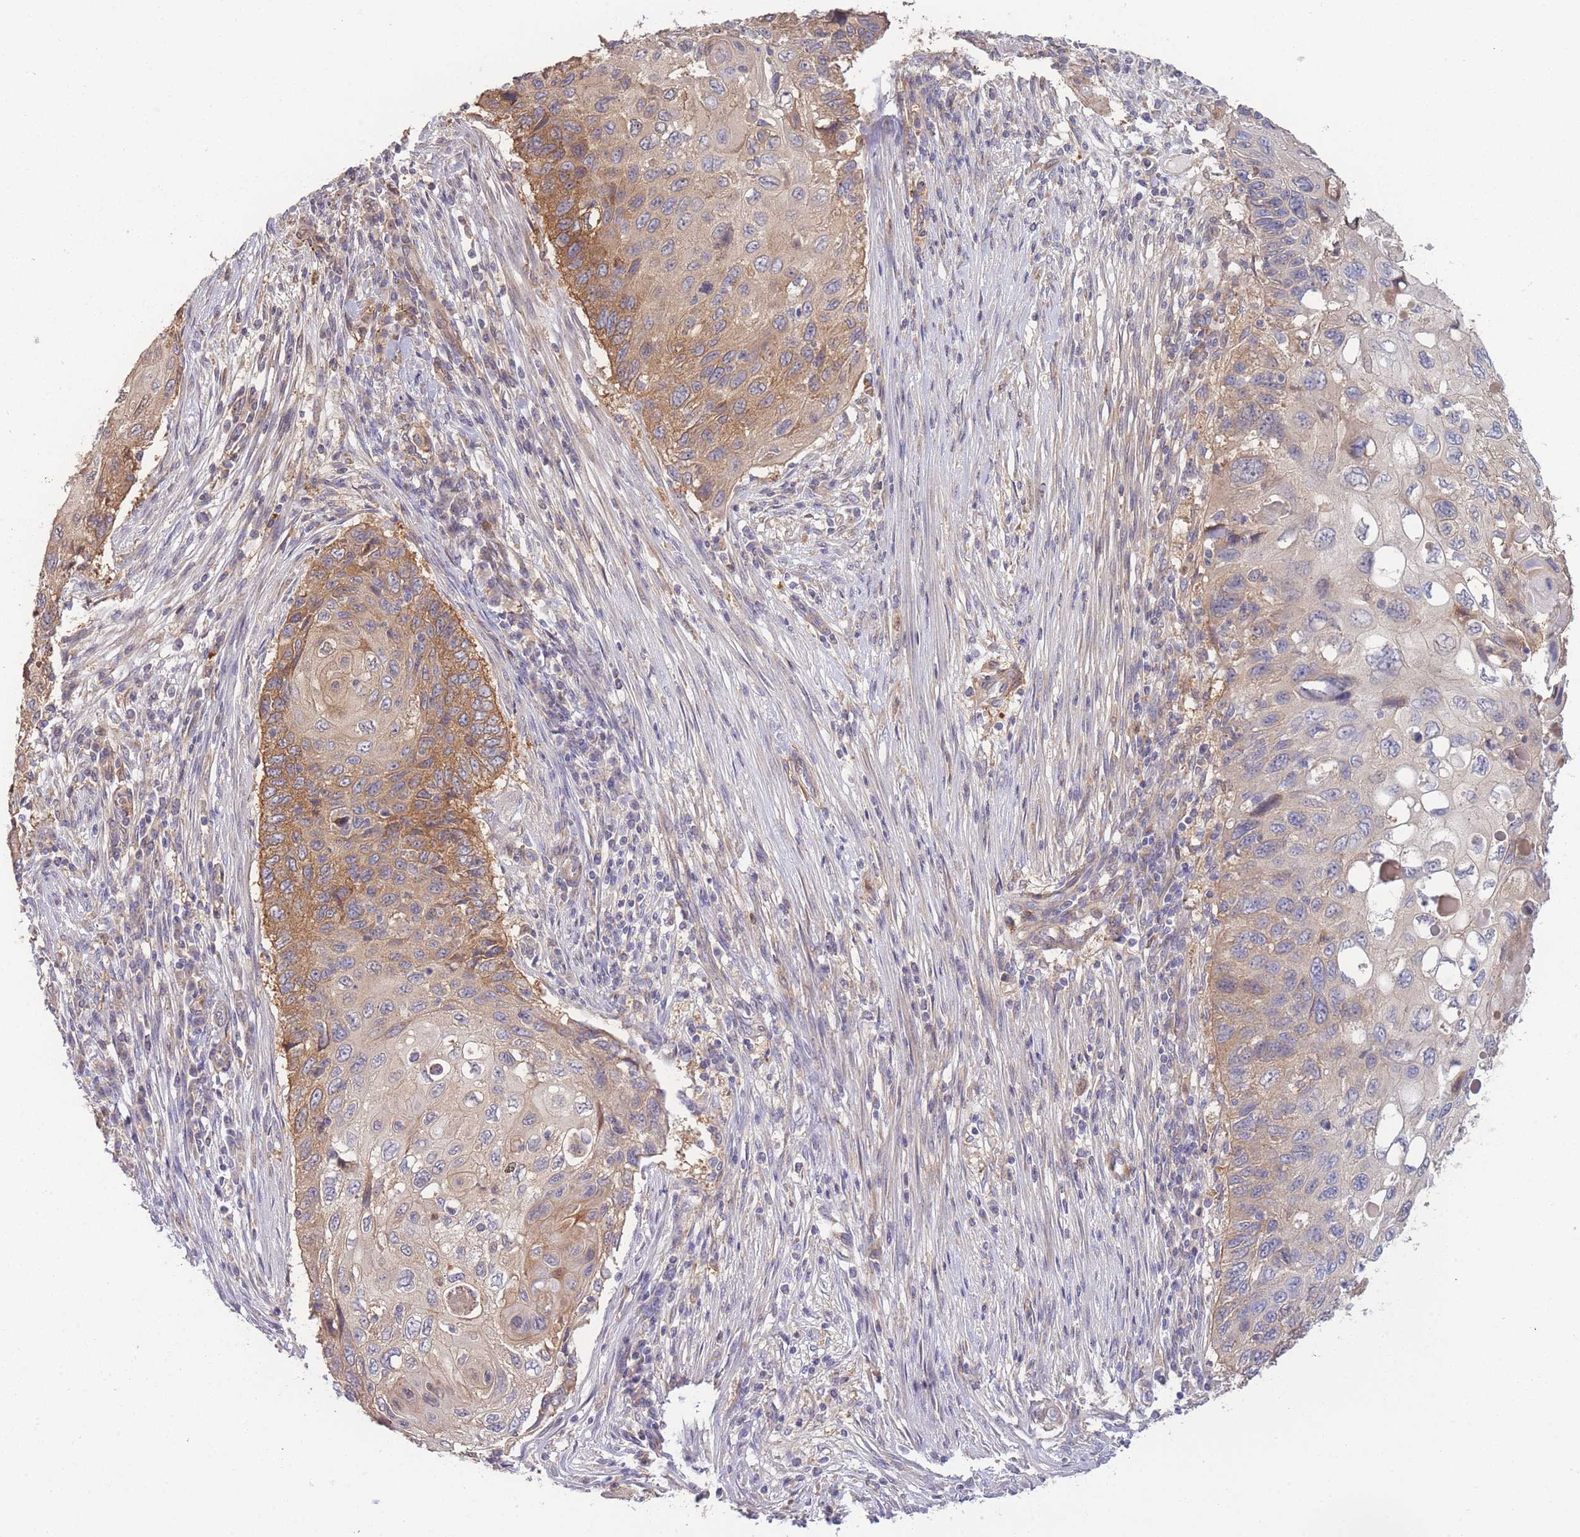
{"staining": {"intensity": "moderate", "quantity": "25%-75%", "location": "cytoplasmic/membranous"}, "tissue": "cervical cancer", "cell_type": "Tumor cells", "image_type": "cancer", "snomed": [{"axis": "morphology", "description": "Squamous cell carcinoma, NOS"}, {"axis": "topography", "description": "Cervix"}], "caption": "IHC (DAB (3,3'-diaminobenzidine)) staining of squamous cell carcinoma (cervical) reveals moderate cytoplasmic/membranous protein staining in approximately 25%-75% of tumor cells.", "gene": "STEAP3", "patient": {"sex": "female", "age": 70}}